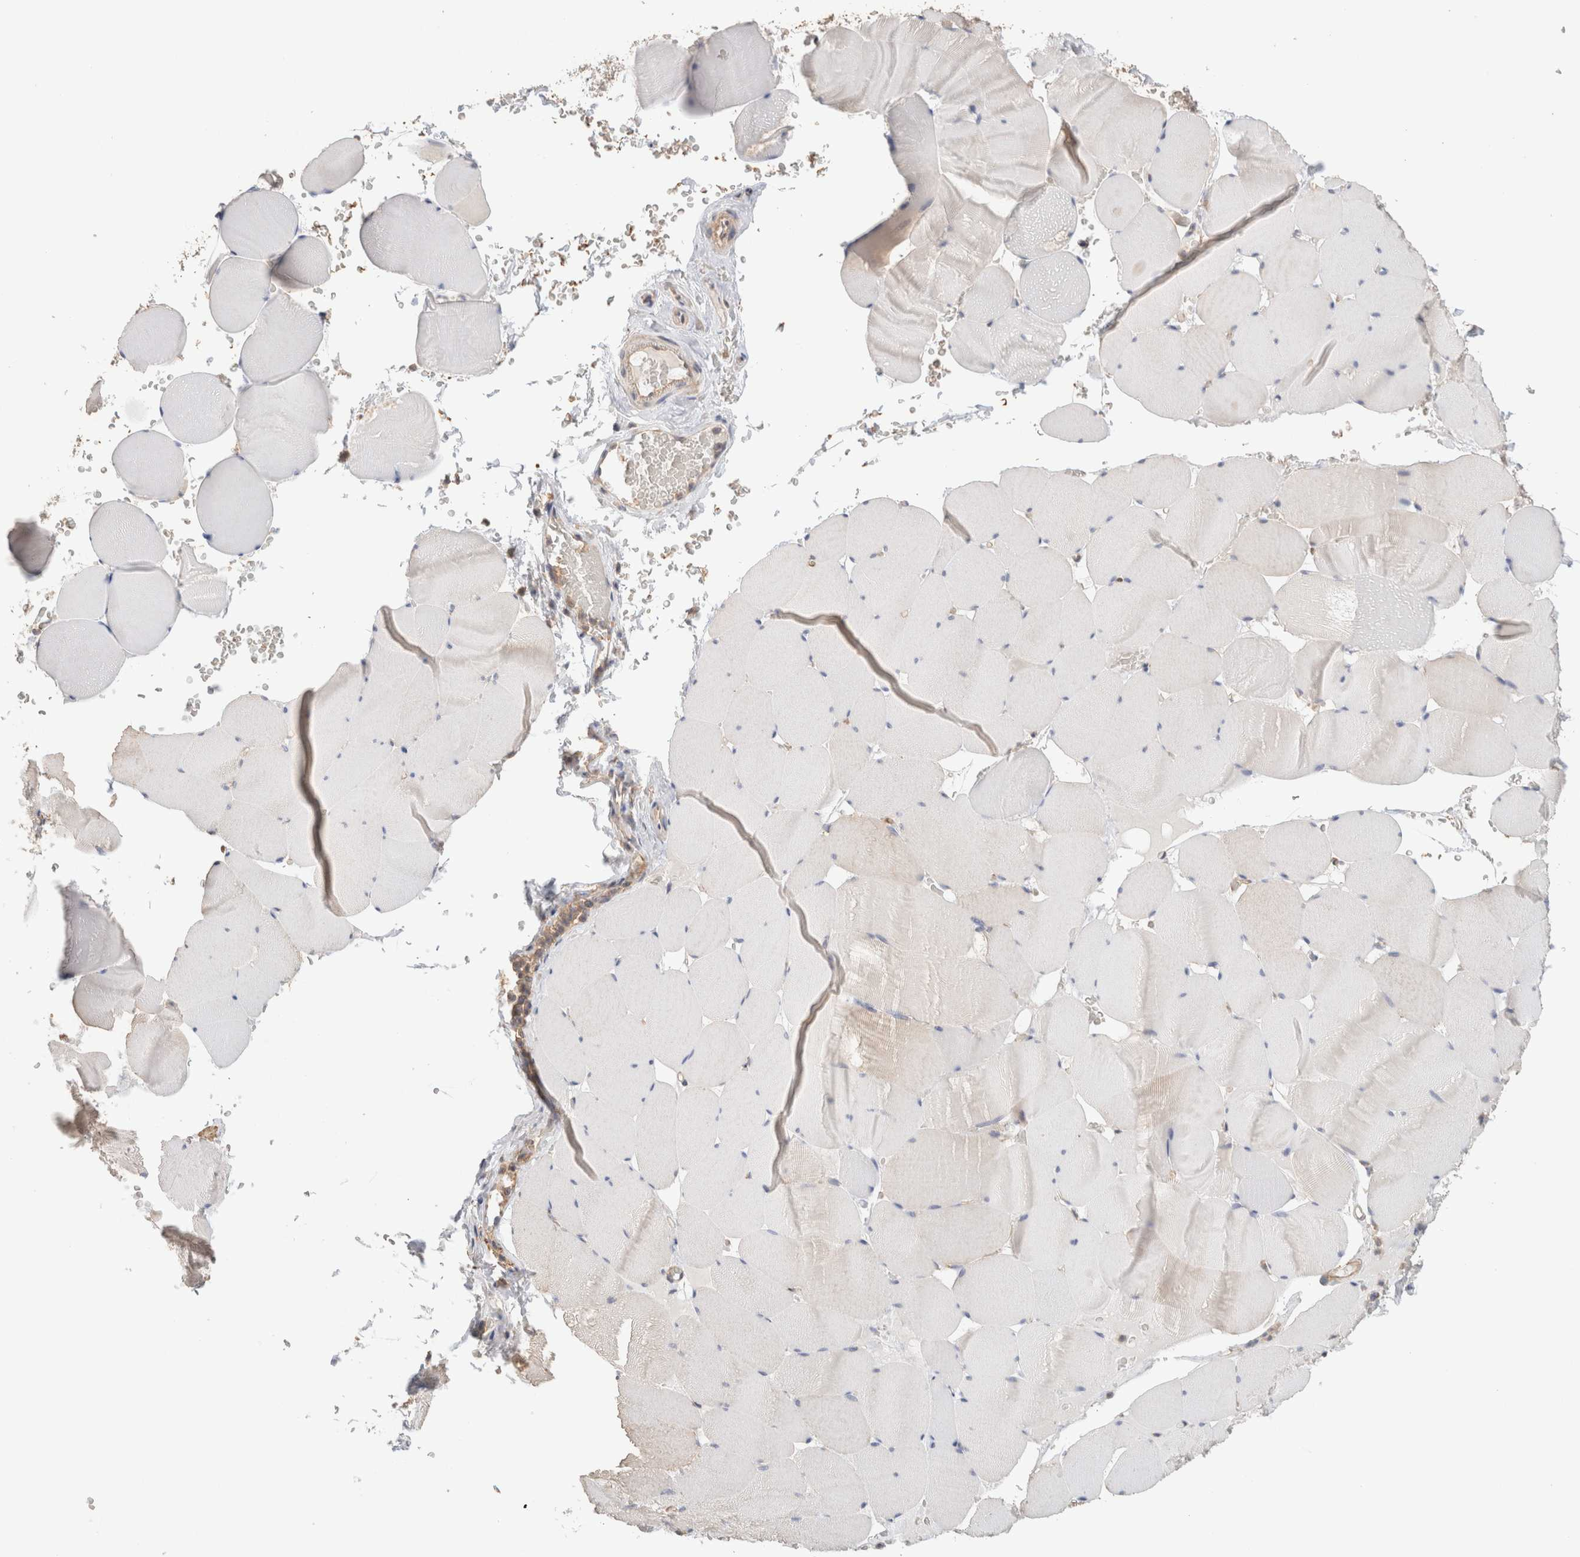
{"staining": {"intensity": "moderate", "quantity": "<25%", "location": "cytoplasmic/membranous"}, "tissue": "skeletal muscle", "cell_type": "Myocytes", "image_type": "normal", "snomed": [{"axis": "morphology", "description": "Normal tissue, NOS"}, {"axis": "topography", "description": "Skeletal muscle"}], "caption": "Immunohistochemical staining of unremarkable skeletal muscle shows low levels of moderate cytoplasmic/membranous expression in approximately <25% of myocytes.", "gene": "CFAP418", "patient": {"sex": "male", "age": 62}}